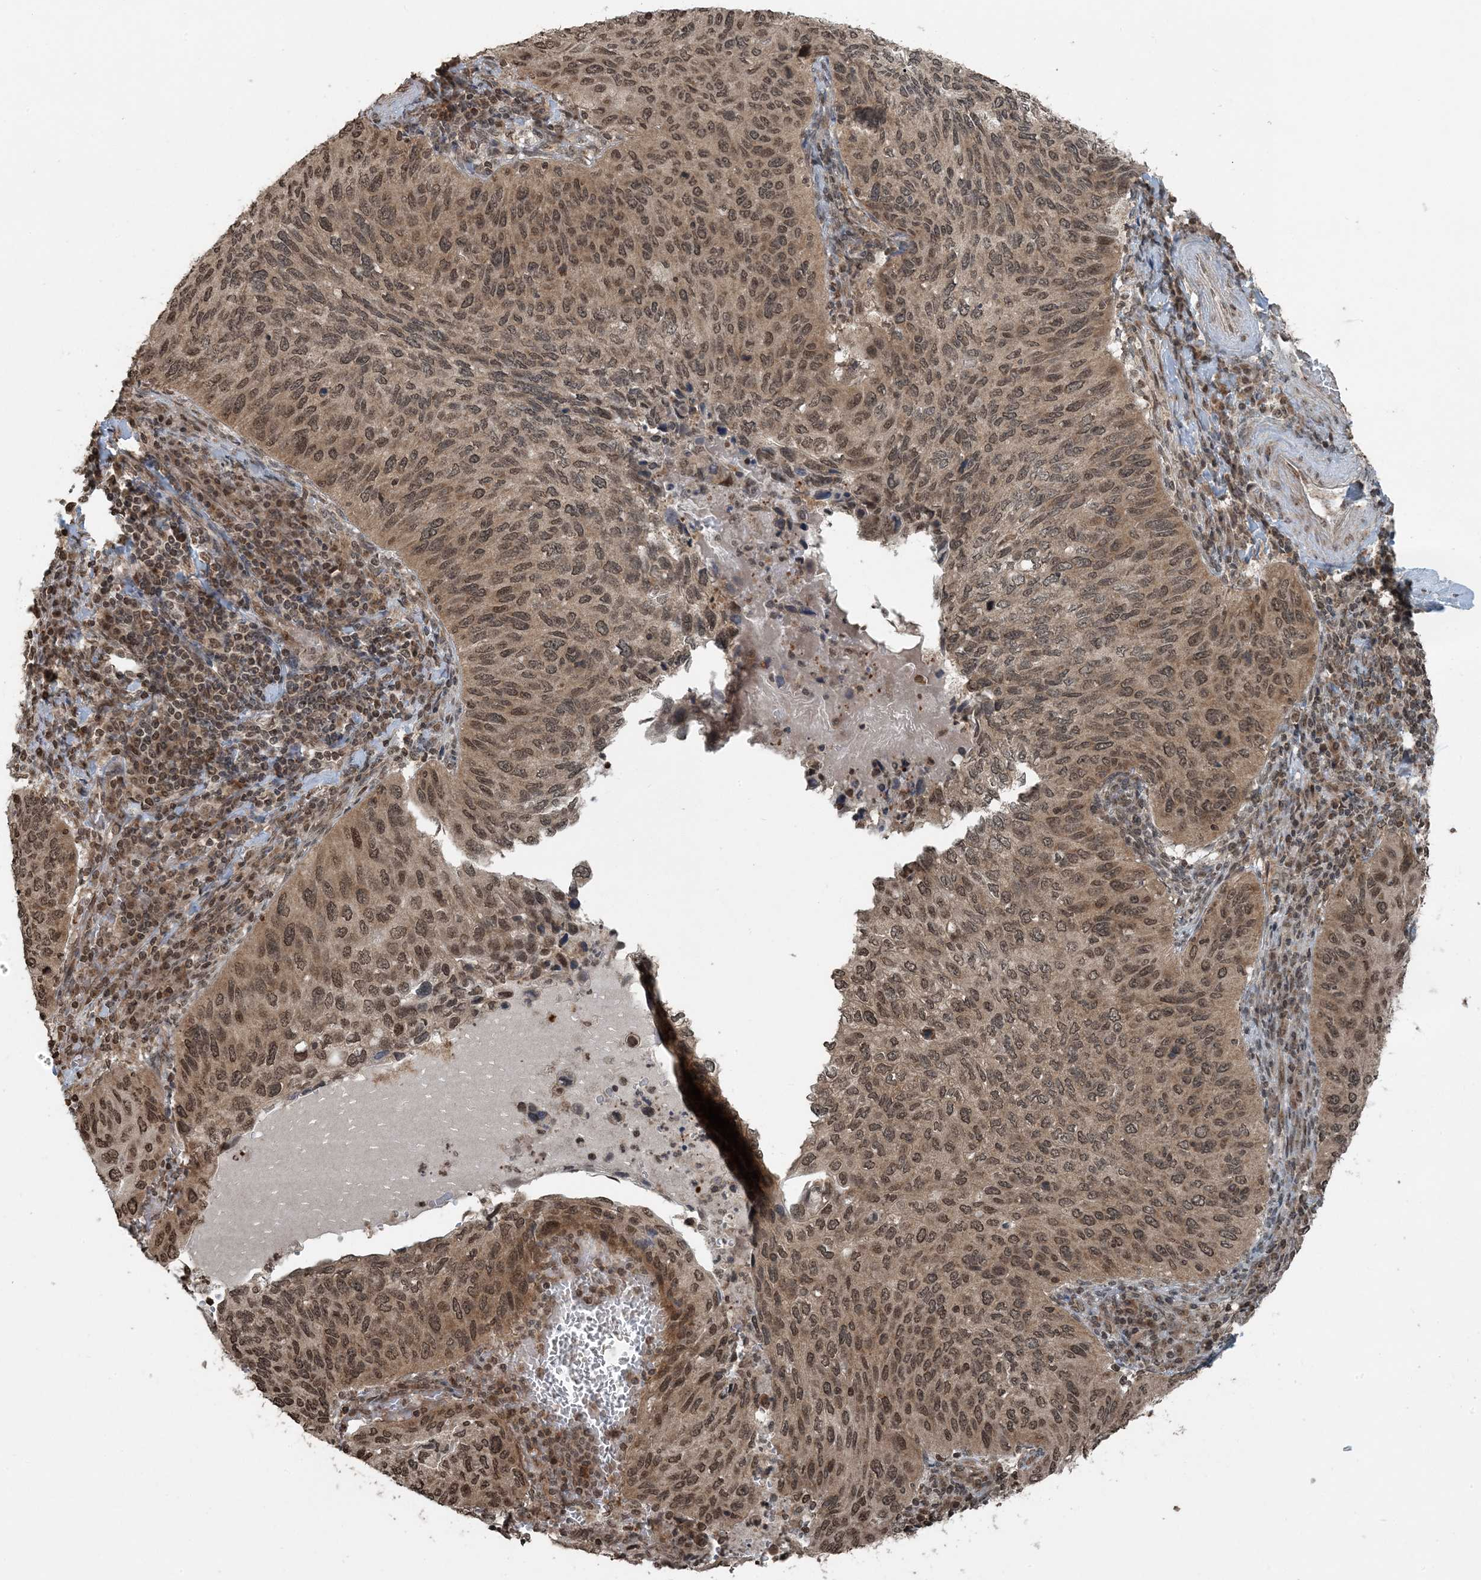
{"staining": {"intensity": "moderate", "quantity": ">75%", "location": "cytoplasmic/membranous,nuclear"}, "tissue": "cervical cancer", "cell_type": "Tumor cells", "image_type": "cancer", "snomed": [{"axis": "morphology", "description": "Squamous cell carcinoma, NOS"}, {"axis": "topography", "description": "Cervix"}], "caption": "Brown immunohistochemical staining in human cervical cancer demonstrates moderate cytoplasmic/membranous and nuclear positivity in approximately >75% of tumor cells.", "gene": "ZFAND2B", "patient": {"sex": "female", "age": 38}}